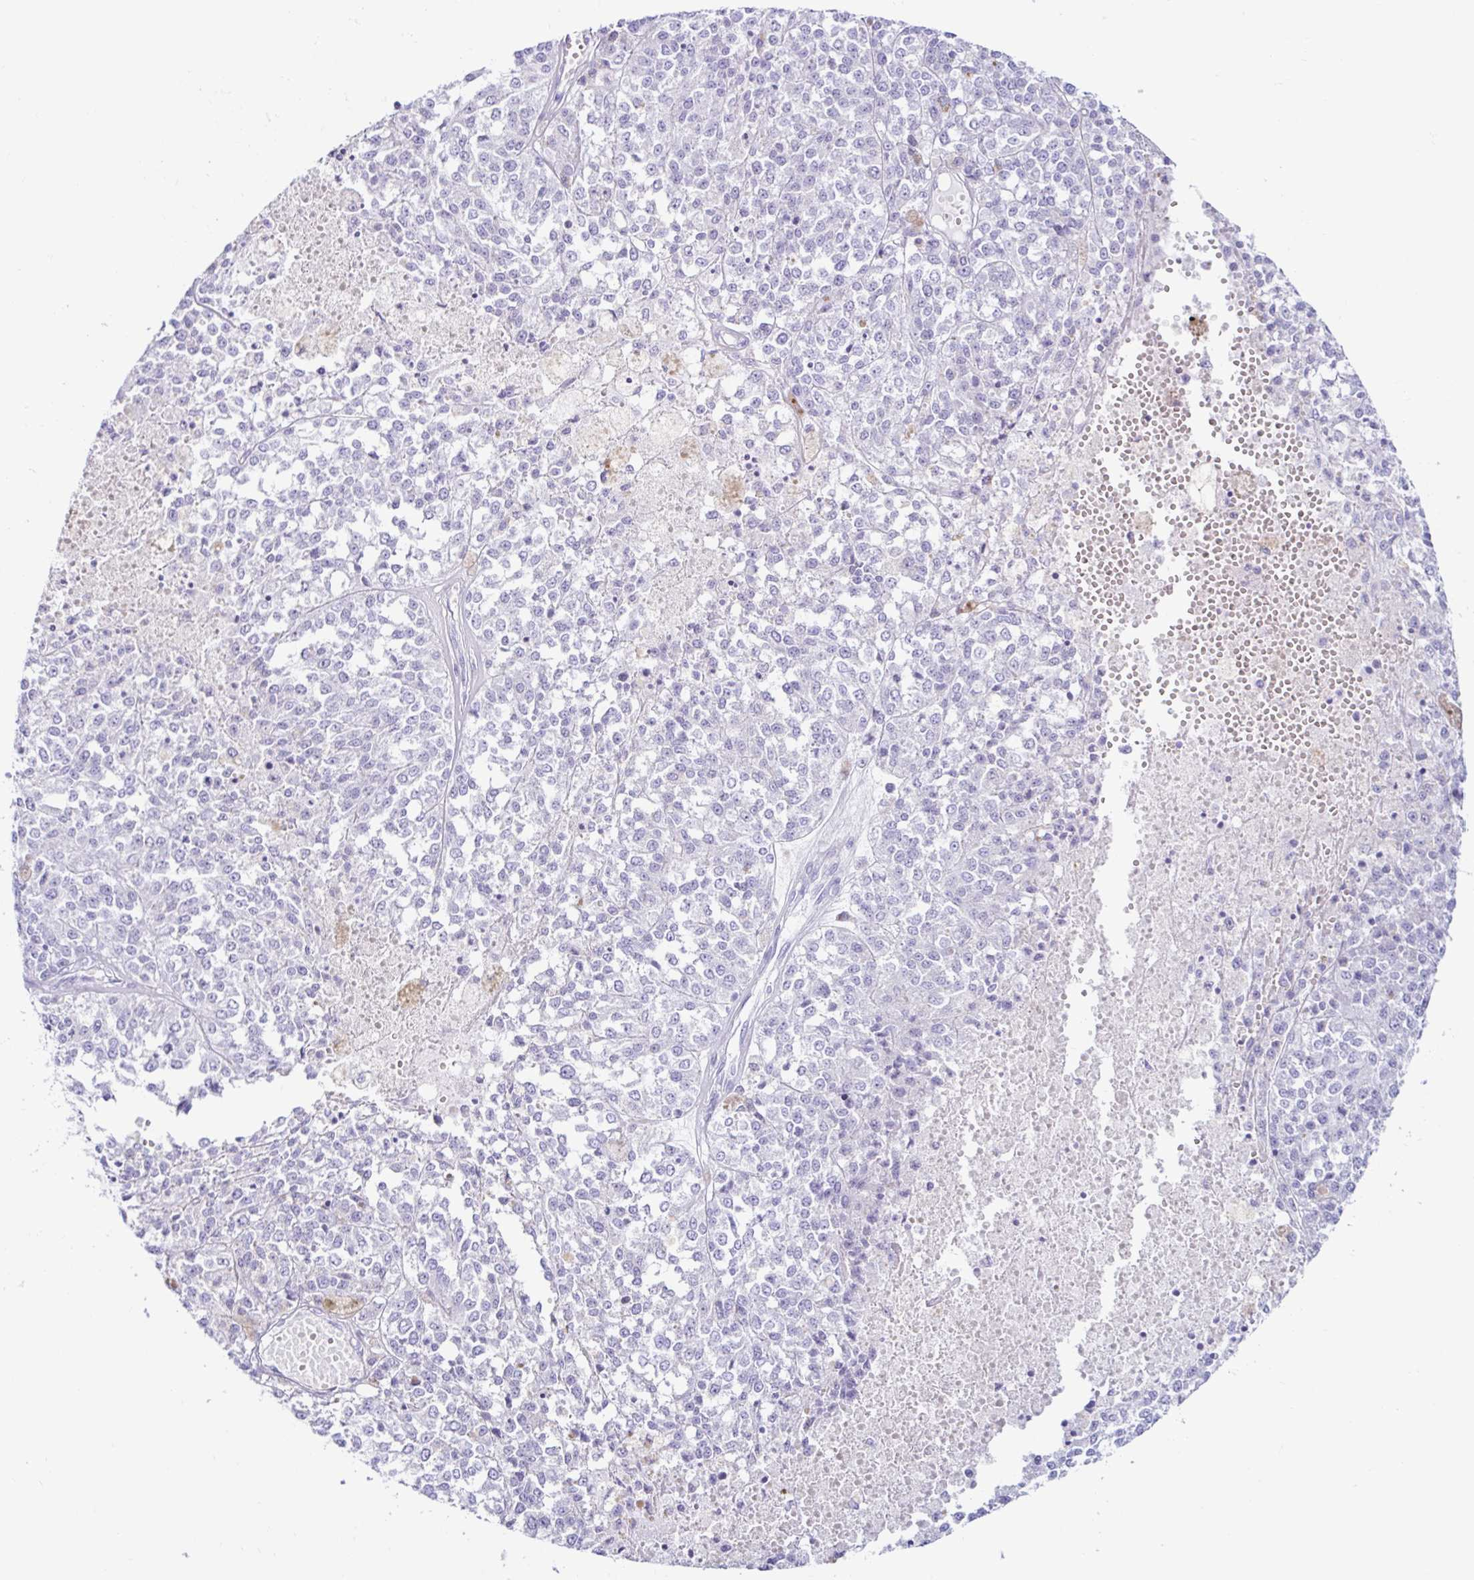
{"staining": {"intensity": "negative", "quantity": "none", "location": "none"}, "tissue": "melanoma", "cell_type": "Tumor cells", "image_type": "cancer", "snomed": [{"axis": "morphology", "description": "Malignant melanoma, Metastatic site"}, {"axis": "topography", "description": "Lymph node"}], "caption": "A high-resolution image shows IHC staining of melanoma, which demonstrates no significant staining in tumor cells.", "gene": "BEST1", "patient": {"sex": "female", "age": 64}}